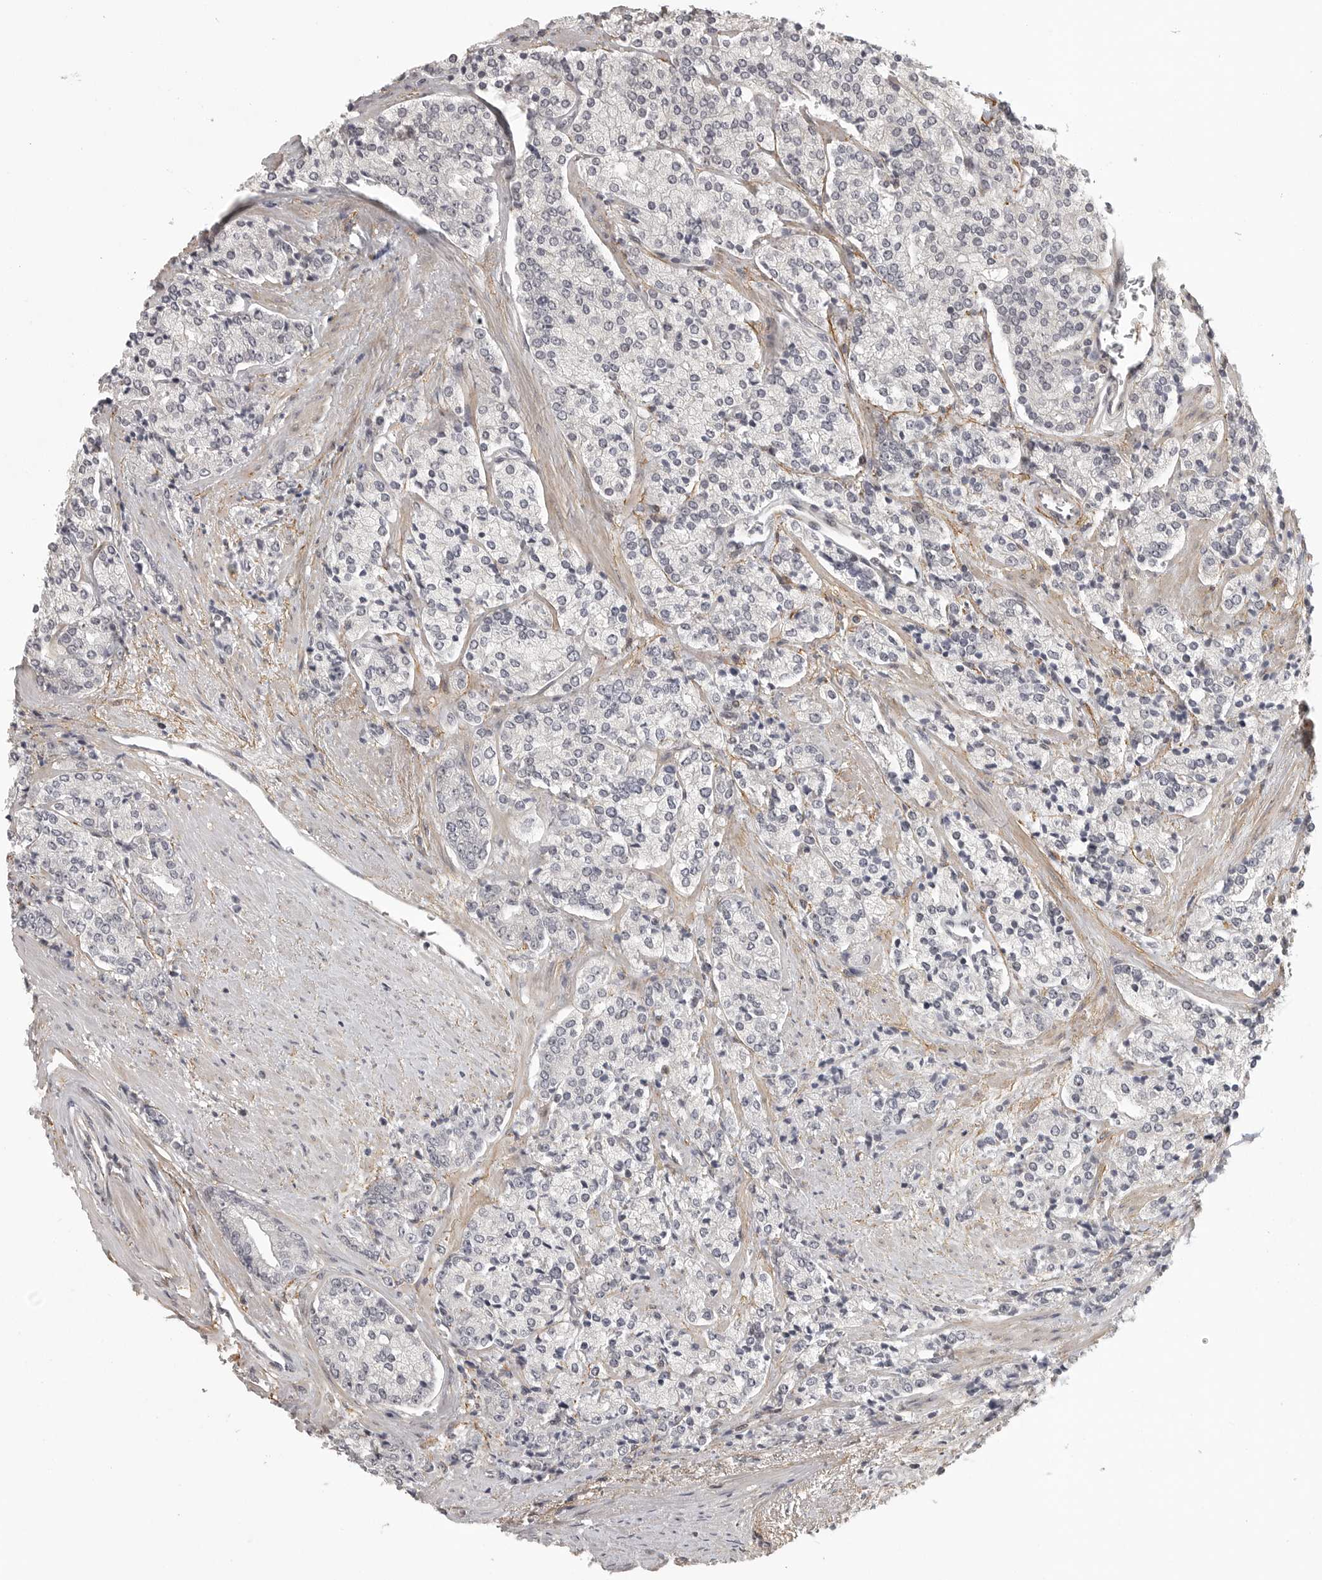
{"staining": {"intensity": "negative", "quantity": "none", "location": "none"}, "tissue": "prostate cancer", "cell_type": "Tumor cells", "image_type": "cancer", "snomed": [{"axis": "morphology", "description": "Adenocarcinoma, High grade"}, {"axis": "topography", "description": "Prostate"}], "caption": "An immunohistochemistry (IHC) image of prostate cancer (adenocarcinoma (high-grade)) is shown. There is no staining in tumor cells of prostate cancer (adenocarcinoma (high-grade)).", "gene": "UROD", "patient": {"sex": "male", "age": 71}}